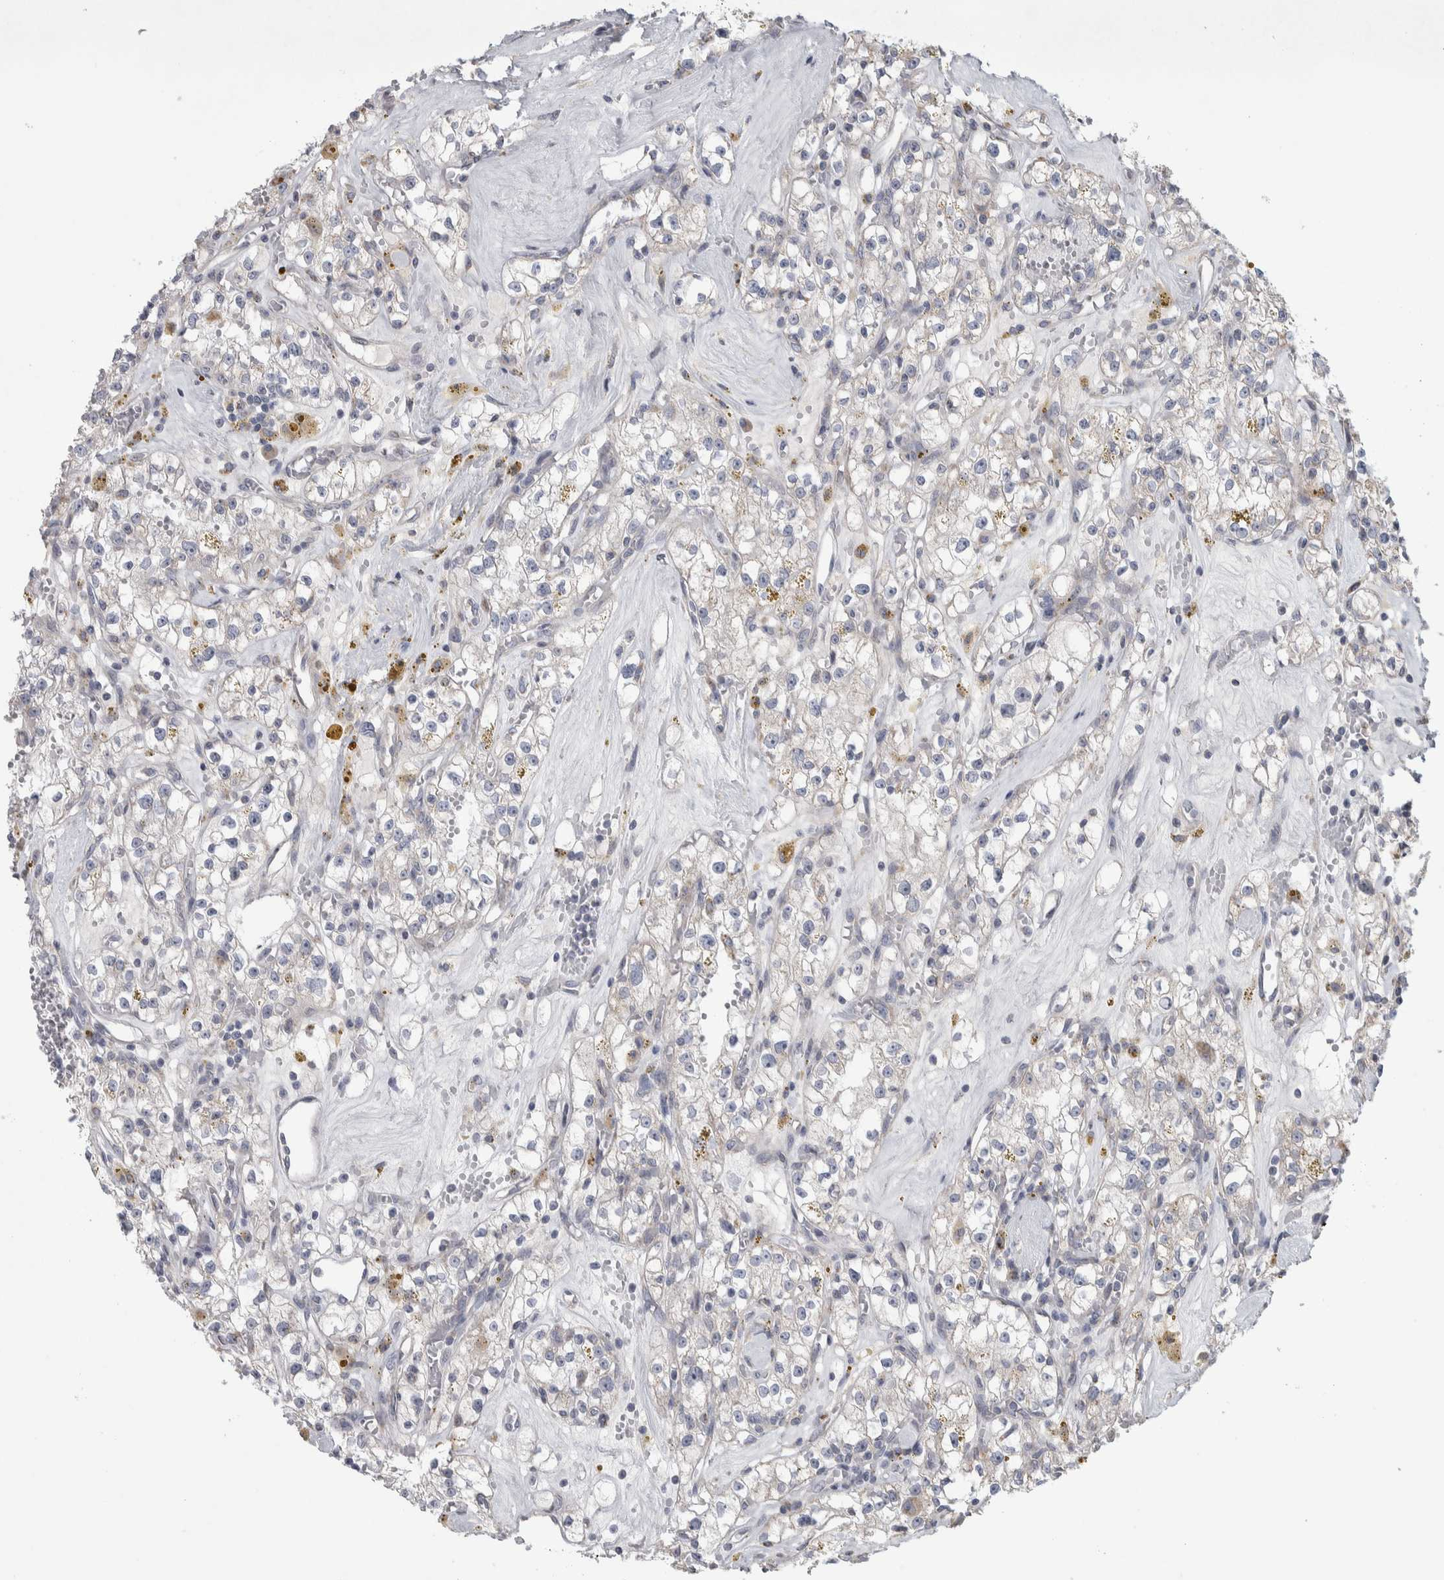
{"staining": {"intensity": "negative", "quantity": "none", "location": "none"}, "tissue": "renal cancer", "cell_type": "Tumor cells", "image_type": "cancer", "snomed": [{"axis": "morphology", "description": "Adenocarcinoma, NOS"}, {"axis": "topography", "description": "Kidney"}], "caption": "Image shows no significant protein positivity in tumor cells of renal cancer (adenocarcinoma).", "gene": "SCO1", "patient": {"sex": "male", "age": 56}}